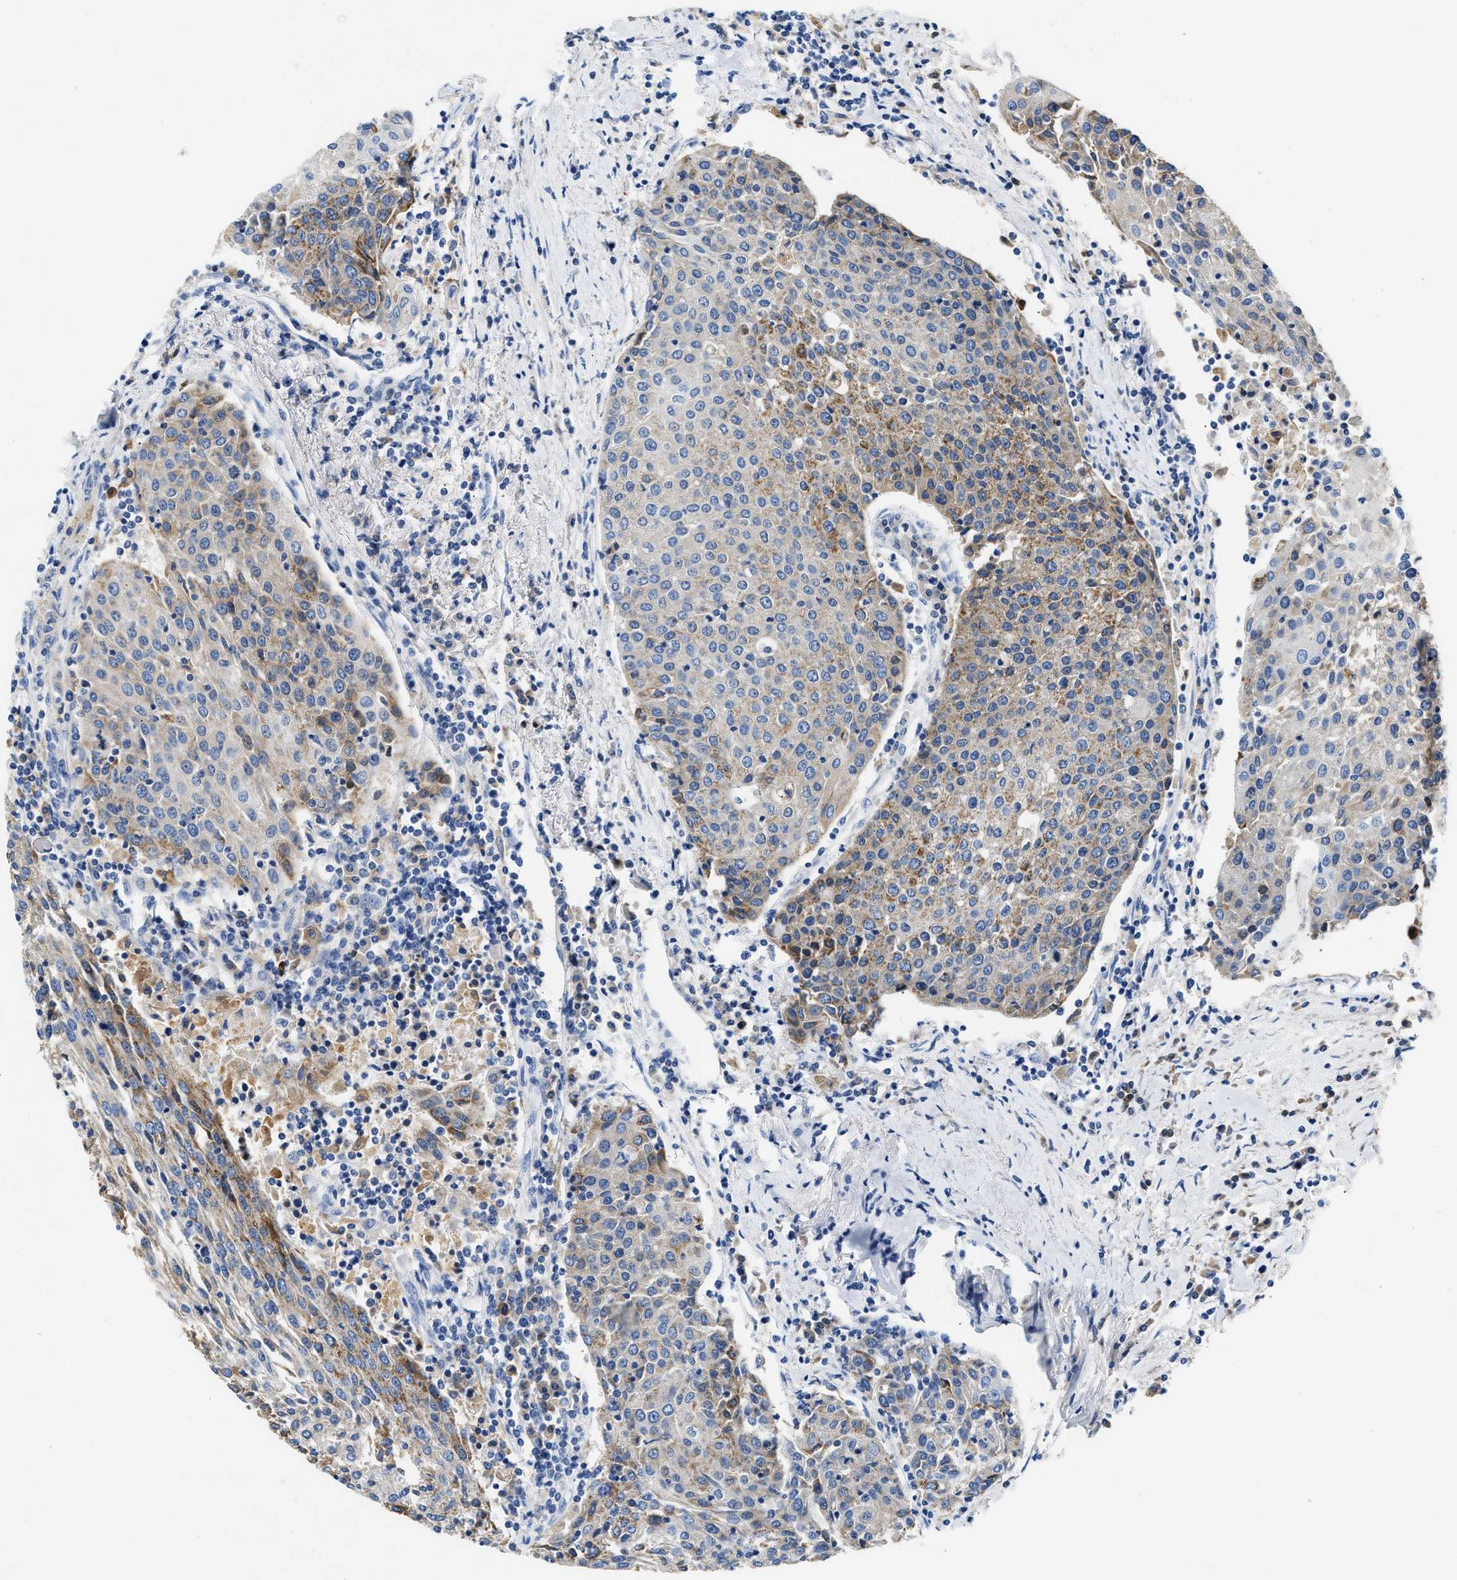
{"staining": {"intensity": "moderate", "quantity": "25%-75%", "location": "cytoplasmic/membranous"}, "tissue": "urothelial cancer", "cell_type": "Tumor cells", "image_type": "cancer", "snomed": [{"axis": "morphology", "description": "Urothelial carcinoma, High grade"}, {"axis": "topography", "description": "Urinary bladder"}], "caption": "Urothelial cancer stained with a brown dye demonstrates moderate cytoplasmic/membranous positive positivity in approximately 25%-75% of tumor cells.", "gene": "TUT7", "patient": {"sex": "female", "age": 85}}